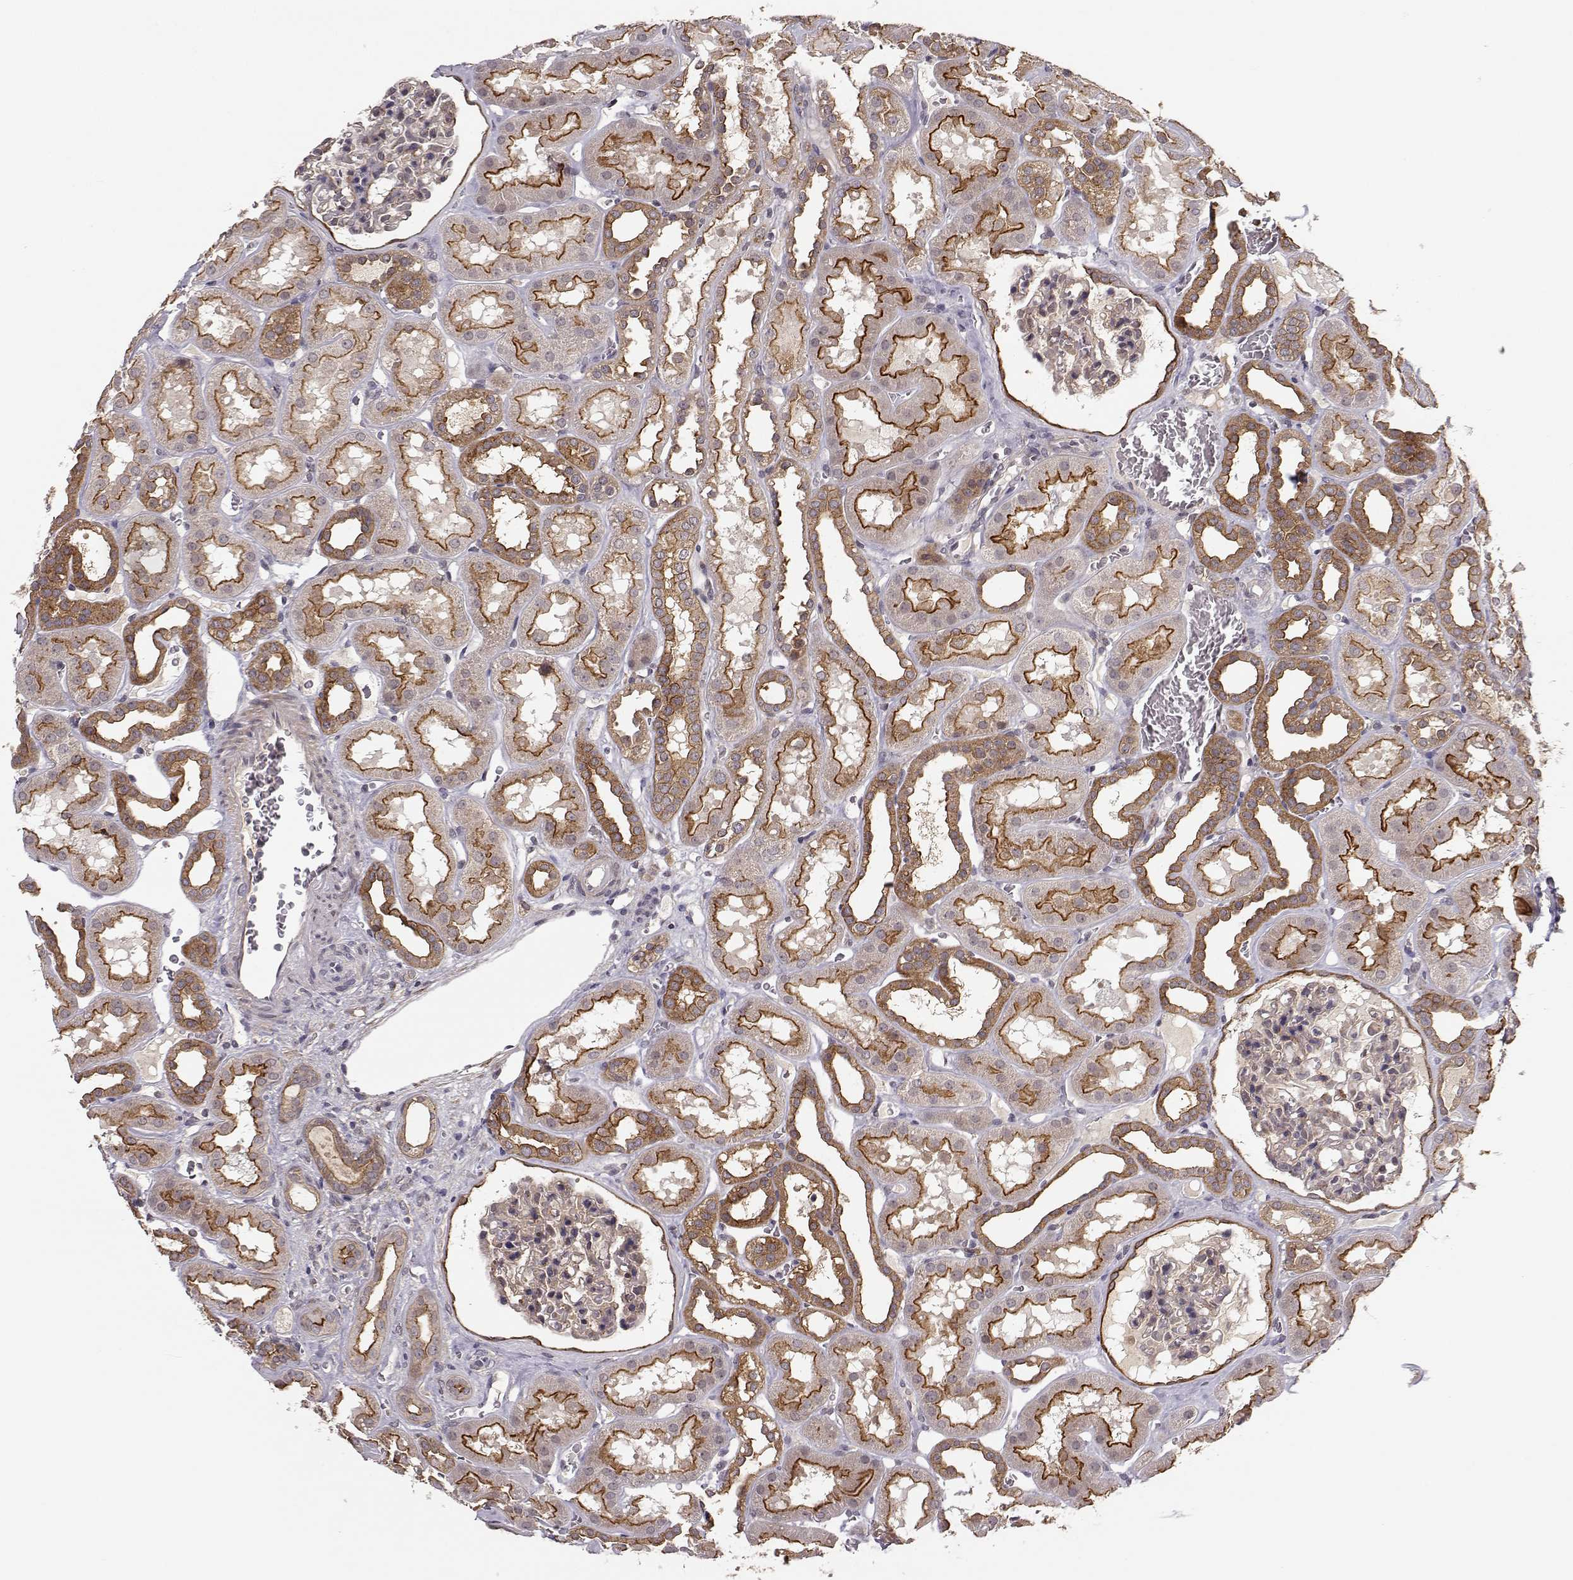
{"staining": {"intensity": "weak", "quantity": "25%-75%", "location": "cytoplasmic/membranous"}, "tissue": "kidney", "cell_type": "Cells in glomeruli", "image_type": "normal", "snomed": [{"axis": "morphology", "description": "Normal tissue, NOS"}, {"axis": "topography", "description": "Kidney"}], "caption": "IHC image of unremarkable human kidney stained for a protein (brown), which demonstrates low levels of weak cytoplasmic/membranous positivity in approximately 25%-75% of cells in glomeruli.", "gene": "PLEKHG3", "patient": {"sex": "female", "age": 41}}